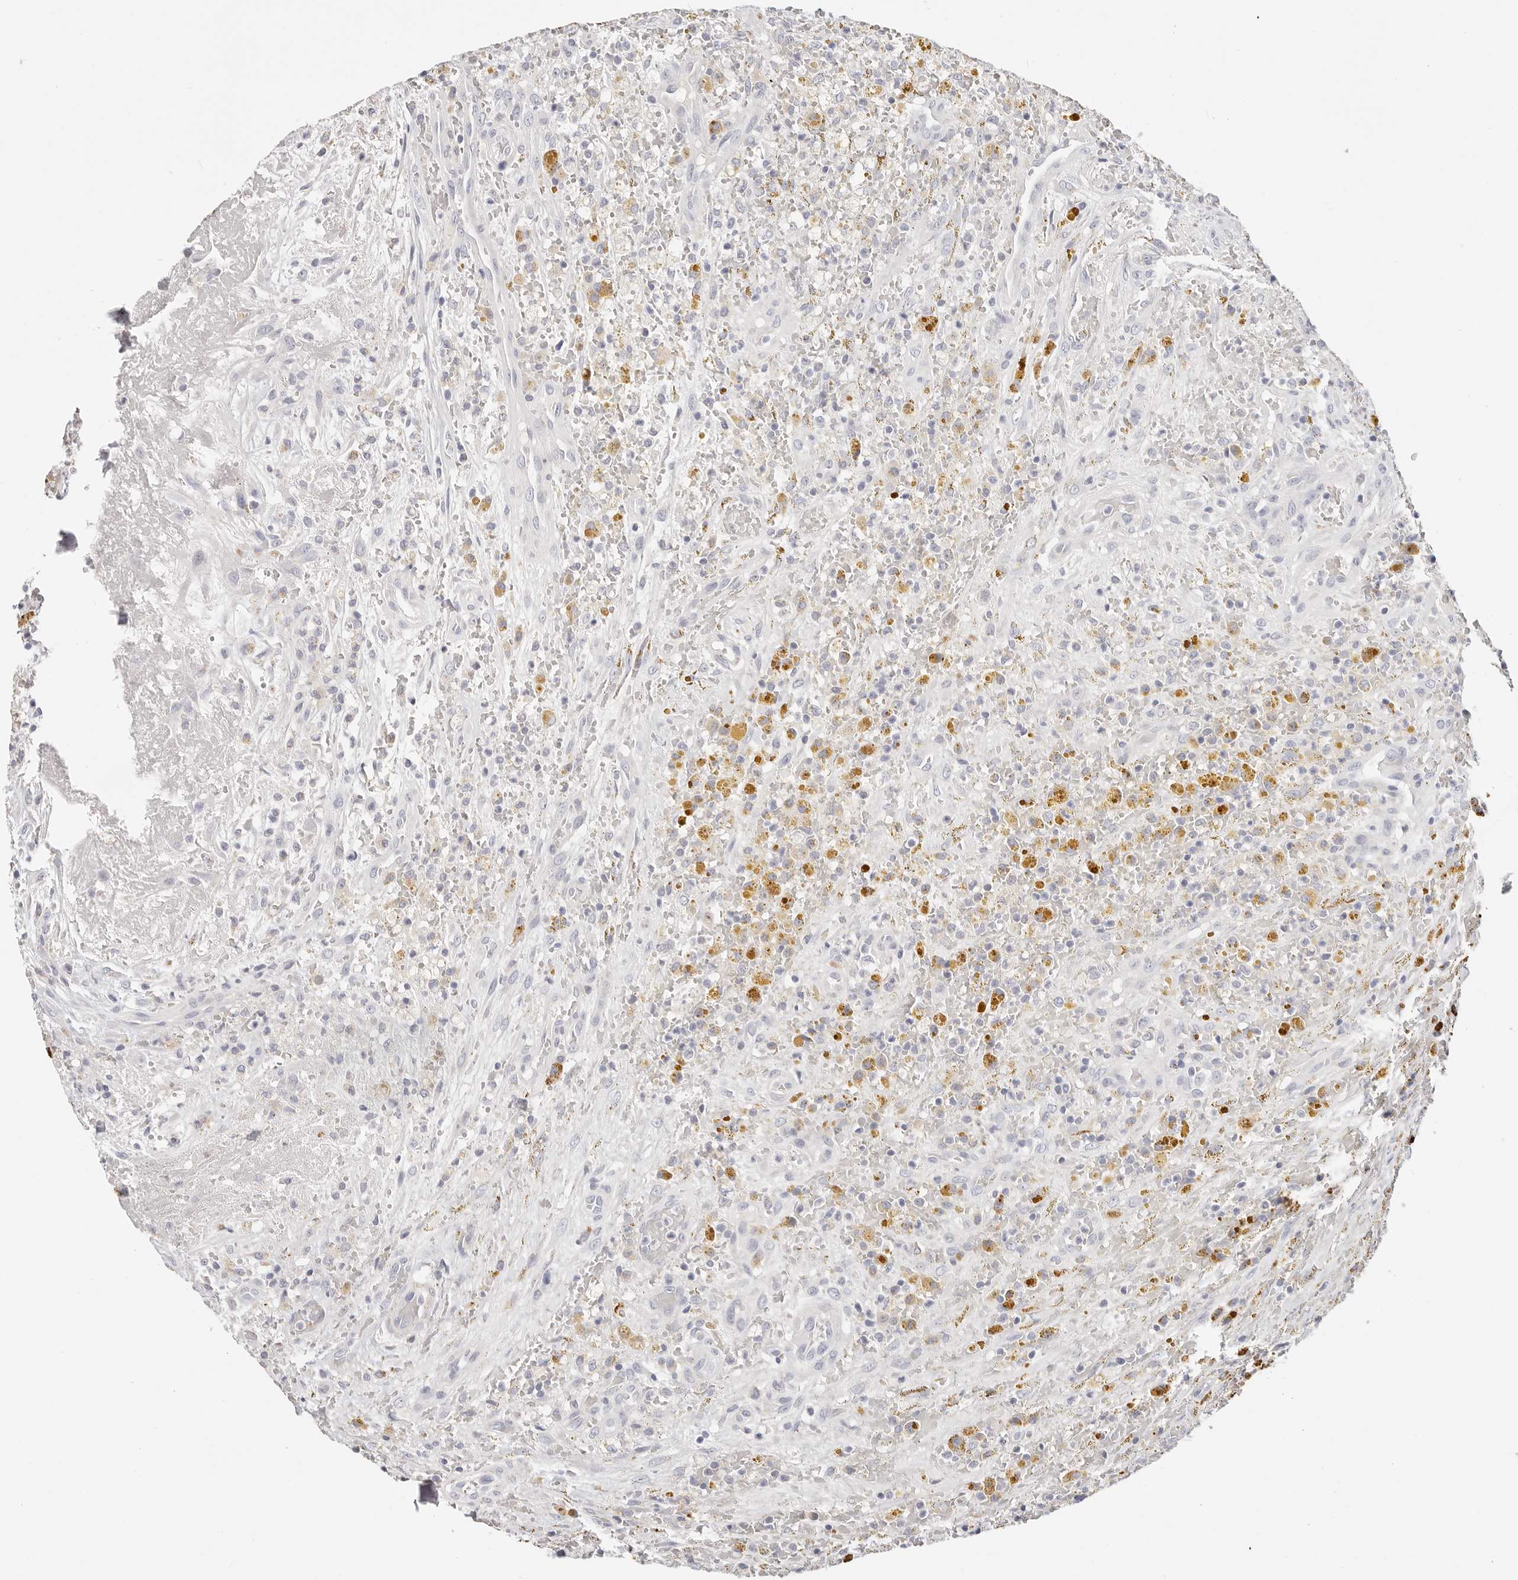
{"staining": {"intensity": "weak", "quantity": "<25%", "location": "cytoplasmic/membranous"}, "tissue": "thyroid cancer", "cell_type": "Tumor cells", "image_type": "cancer", "snomed": [{"axis": "morphology", "description": "Papillary adenocarcinoma, NOS"}, {"axis": "topography", "description": "Thyroid gland"}], "caption": "Protein analysis of papillary adenocarcinoma (thyroid) shows no significant staining in tumor cells.", "gene": "STKLD1", "patient": {"sex": "male", "age": 77}}